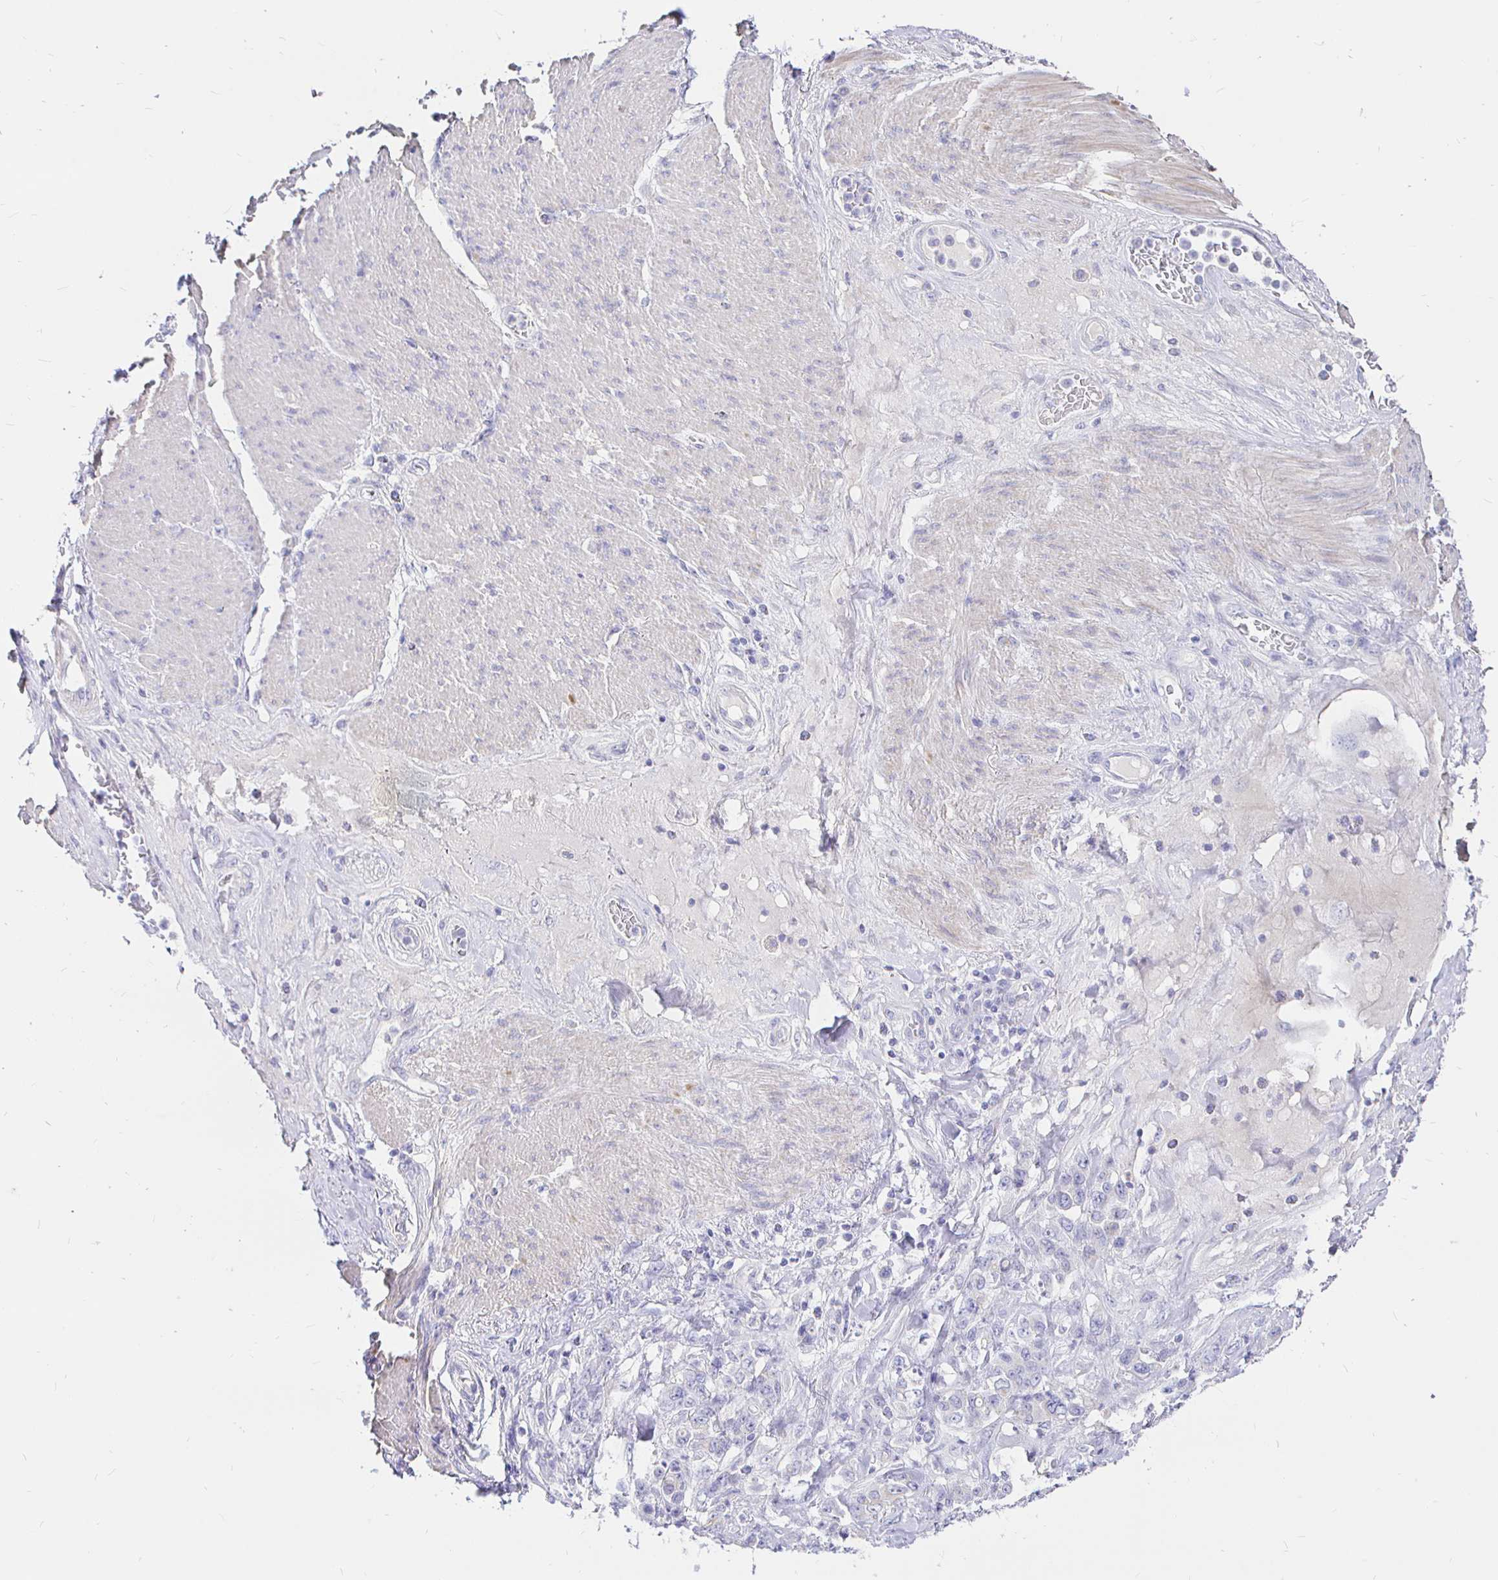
{"staining": {"intensity": "negative", "quantity": "none", "location": "none"}, "tissue": "stomach cancer", "cell_type": "Tumor cells", "image_type": "cancer", "snomed": [{"axis": "morphology", "description": "Adenocarcinoma, NOS"}, {"axis": "topography", "description": "Stomach"}], "caption": "The photomicrograph exhibits no staining of tumor cells in stomach cancer. (Stains: DAB (3,3'-diaminobenzidine) immunohistochemistry with hematoxylin counter stain, Microscopy: brightfield microscopy at high magnification).", "gene": "NECAB1", "patient": {"sex": "female", "age": 79}}